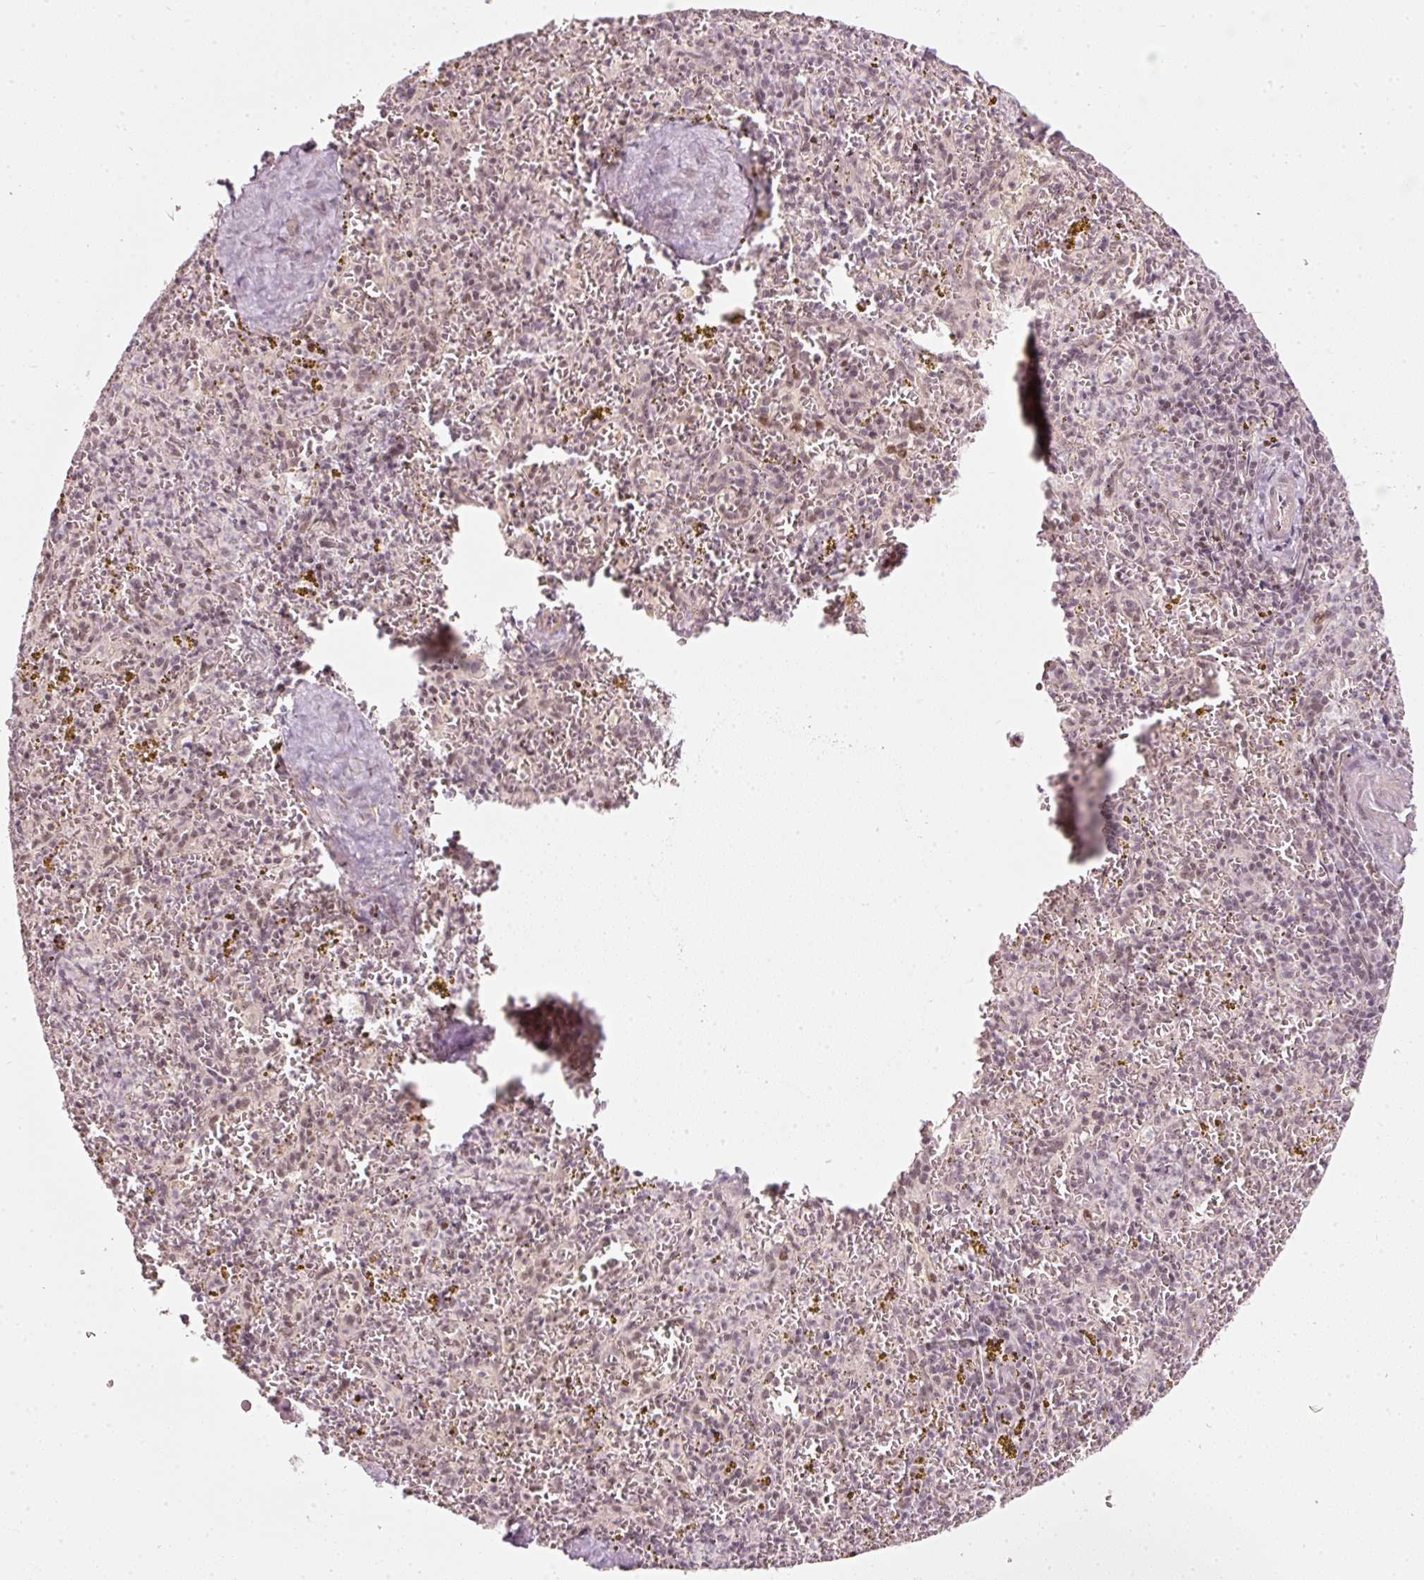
{"staining": {"intensity": "moderate", "quantity": "<25%", "location": "cytoplasmic/membranous"}, "tissue": "spleen", "cell_type": "Cells in red pulp", "image_type": "normal", "snomed": [{"axis": "morphology", "description": "Normal tissue, NOS"}, {"axis": "topography", "description": "Spleen"}], "caption": "Immunohistochemical staining of benign spleen displays <25% levels of moderate cytoplasmic/membranous protein staining in about <25% of cells in red pulp. (Brightfield microscopy of DAB IHC at high magnification).", "gene": "MXRA8", "patient": {"sex": "male", "age": 57}}